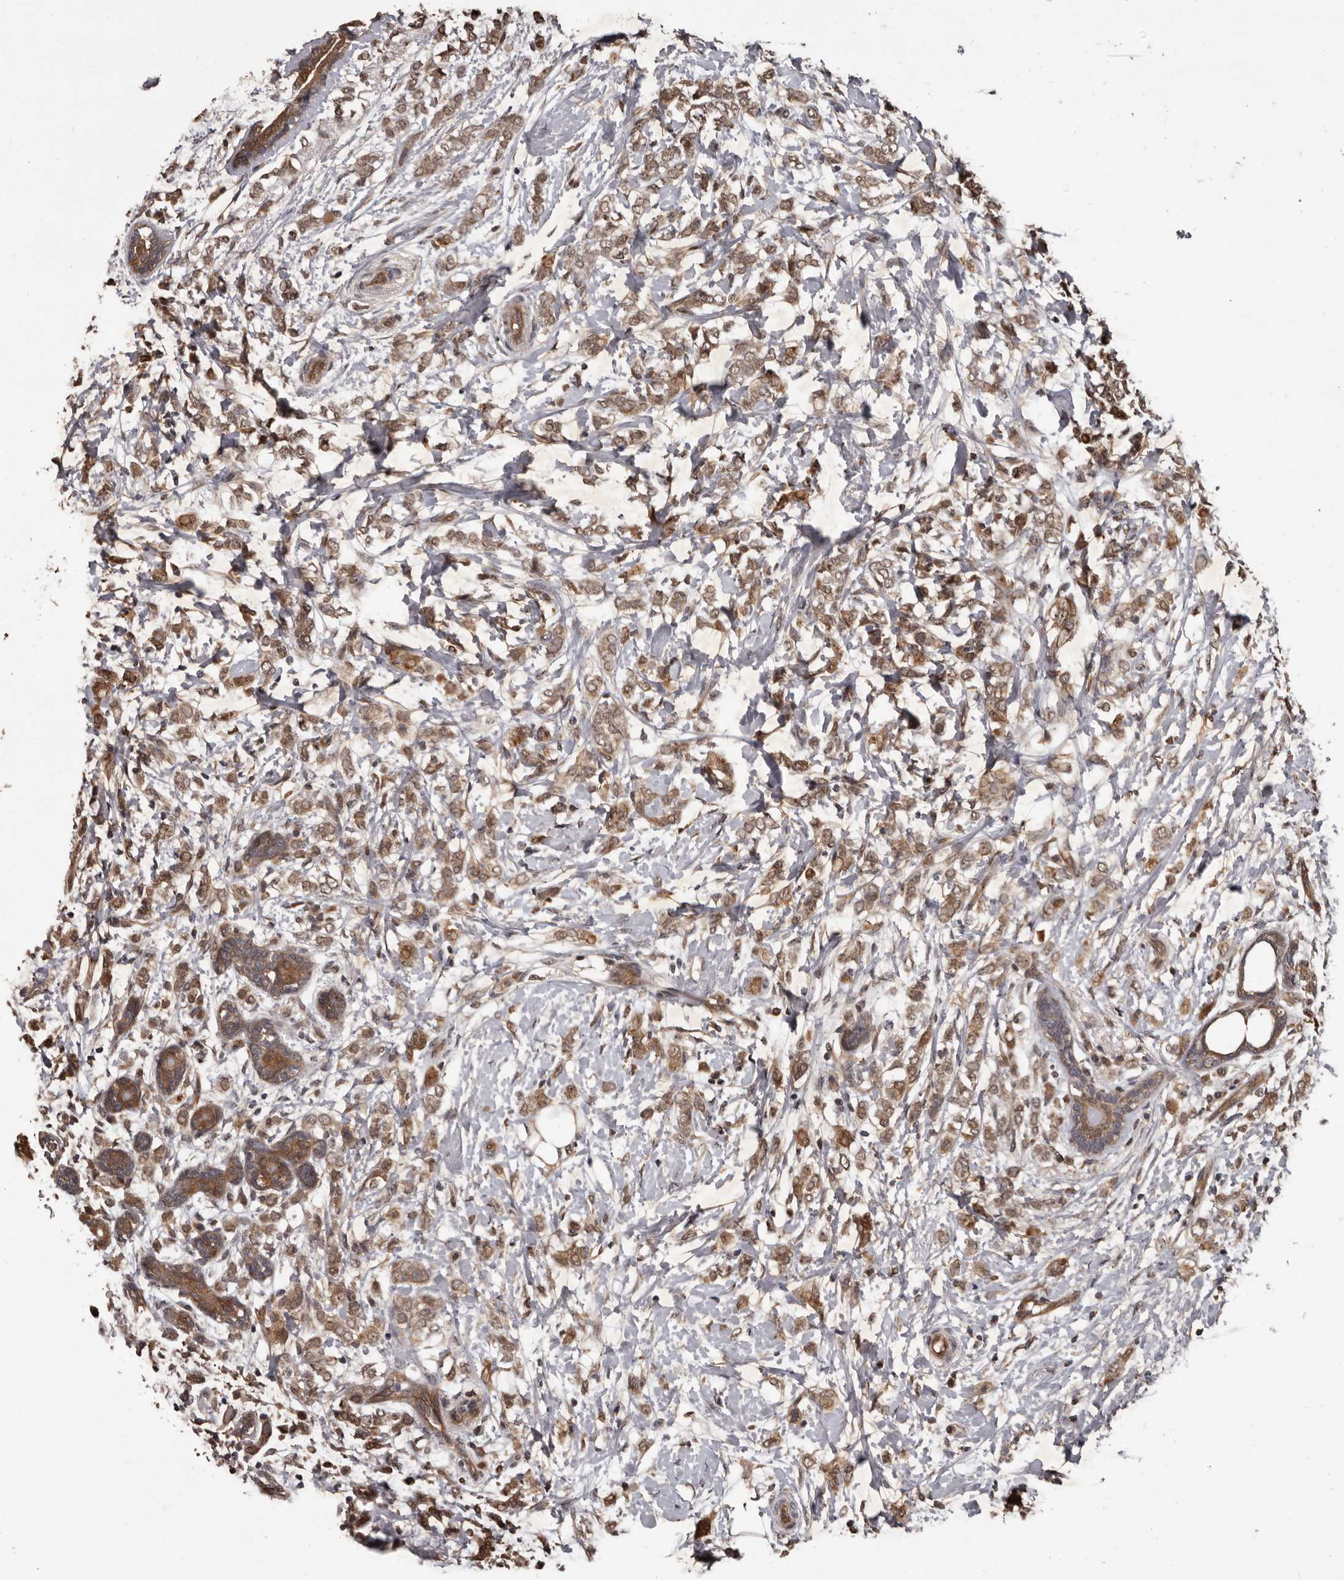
{"staining": {"intensity": "moderate", "quantity": ">75%", "location": "cytoplasmic/membranous,nuclear"}, "tissue": "breast cancer", "cell_type": "Tumor cells", "image_type": "cancer", "snomed": [{"axis": "morphology", "description": "Normal tissue, NOS"}, {"axis": "morphology", "description": "Lobular carcinoma"}, {"axis": "topography", "description": "Breast"}], "caption": "IHC staining of lobular carcinoma (breast), which displays medium levels of moderate cytoplasmic/membranous and nuclear staining in about >75% of tumor cells indicating moderate cytoplasmic/membranous and nuclear protein staining. The staining was performed using DAB (3,3'-diaminobenzidine) (brown) for protein detection and nuclei were counterstained in hematoxylin (blue).", "gene": "AHR", "patient": {"sex": "female", "age": 47}}